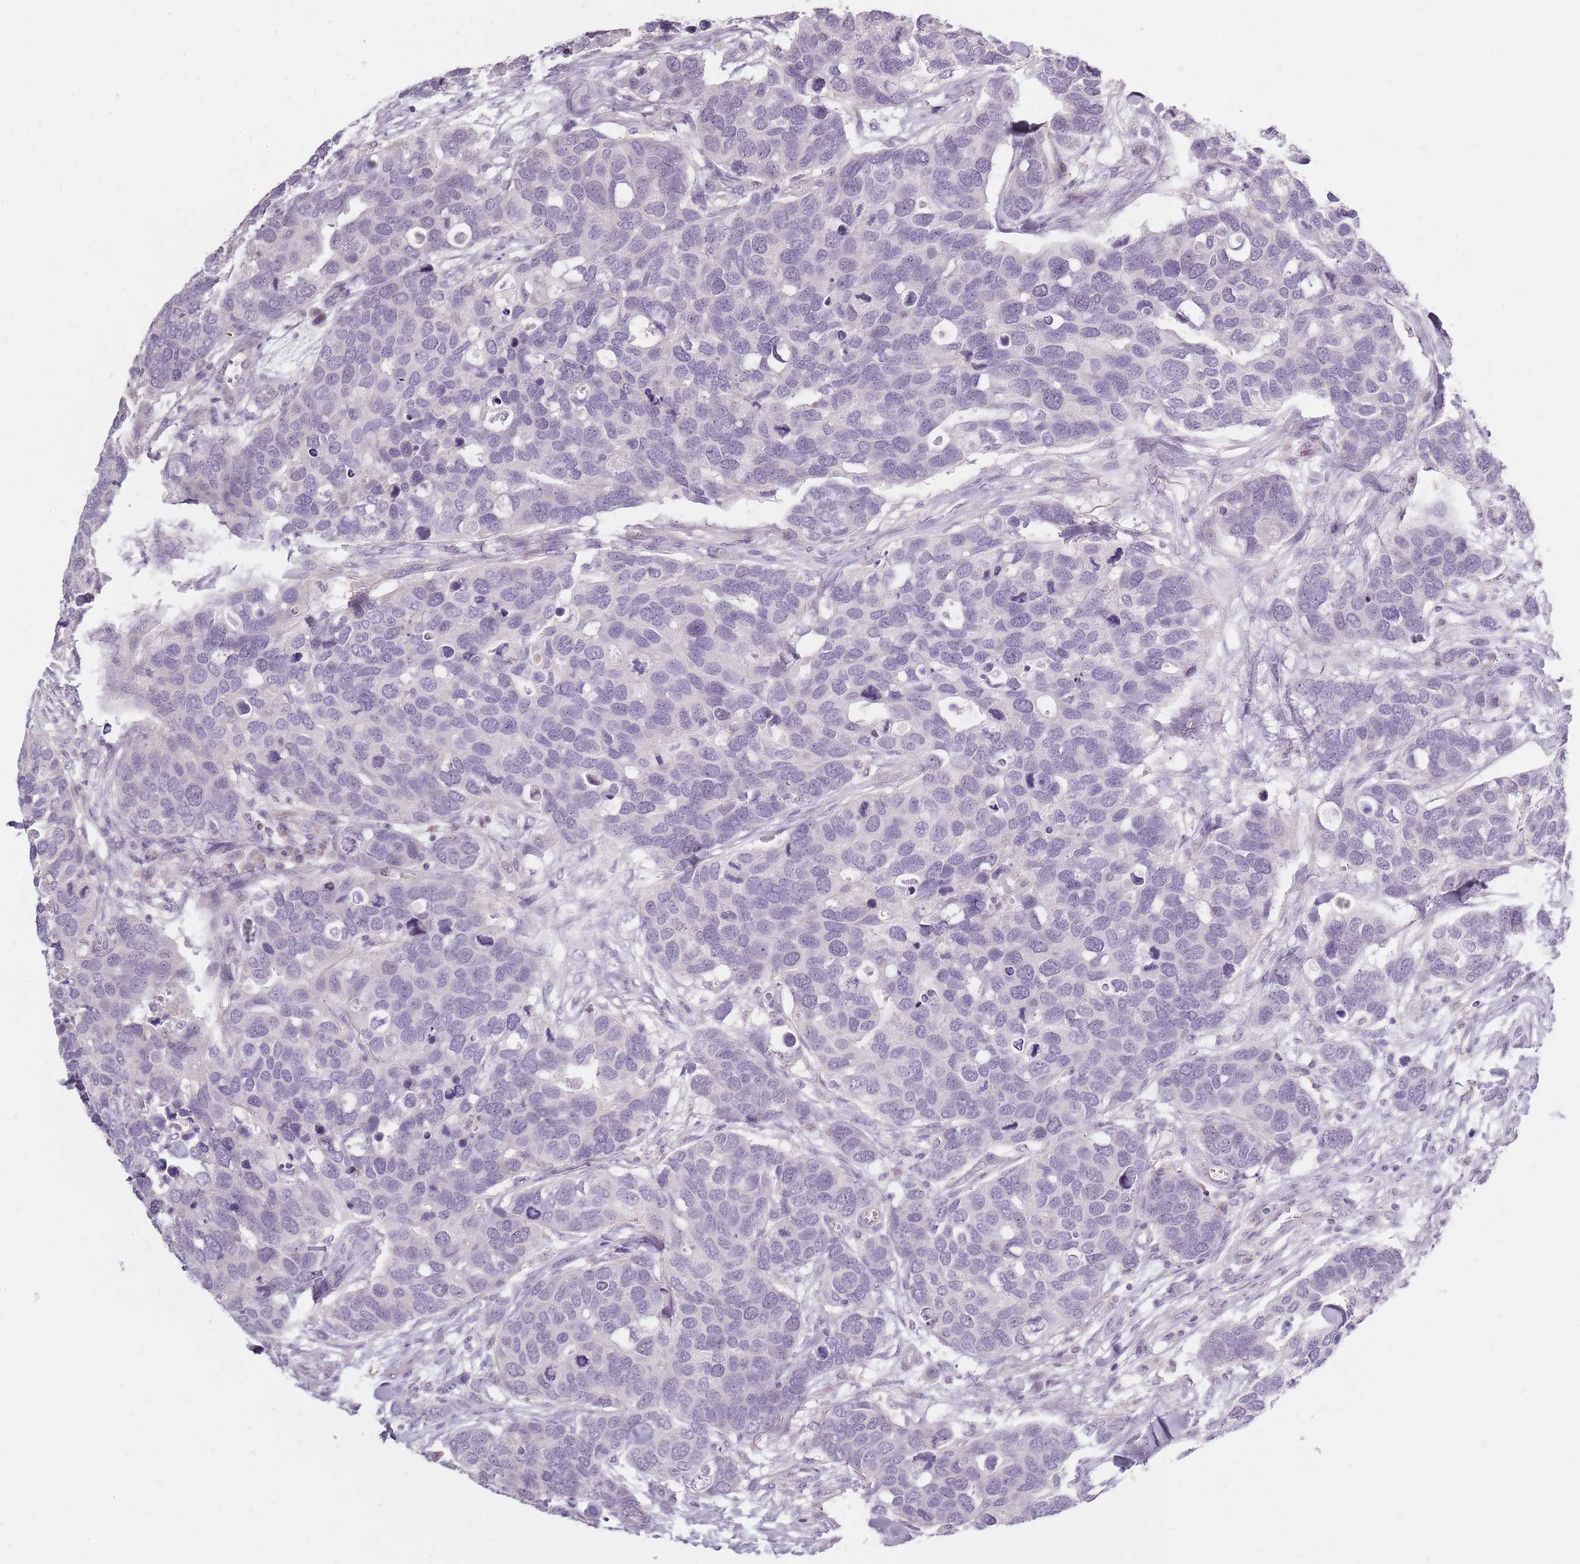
{"staining": {"intensity": "negative", "quantity": "none", "location": "none"}, "tissue": "breast cancer", "cell_type": "Tumor cells", "image_type": "cancer", "snomed": [{"axis": "morphology", "description": "Duct carcinoma"}, {"axis": "topography", "description": "Breast"}], "caption": "Micrograph shows no significant protein positivity in tumor cells of infiltrating ductal carcinoma (breast).", "gene": "SYNGR3", "patient": {"sex": "female", "age": 83}}